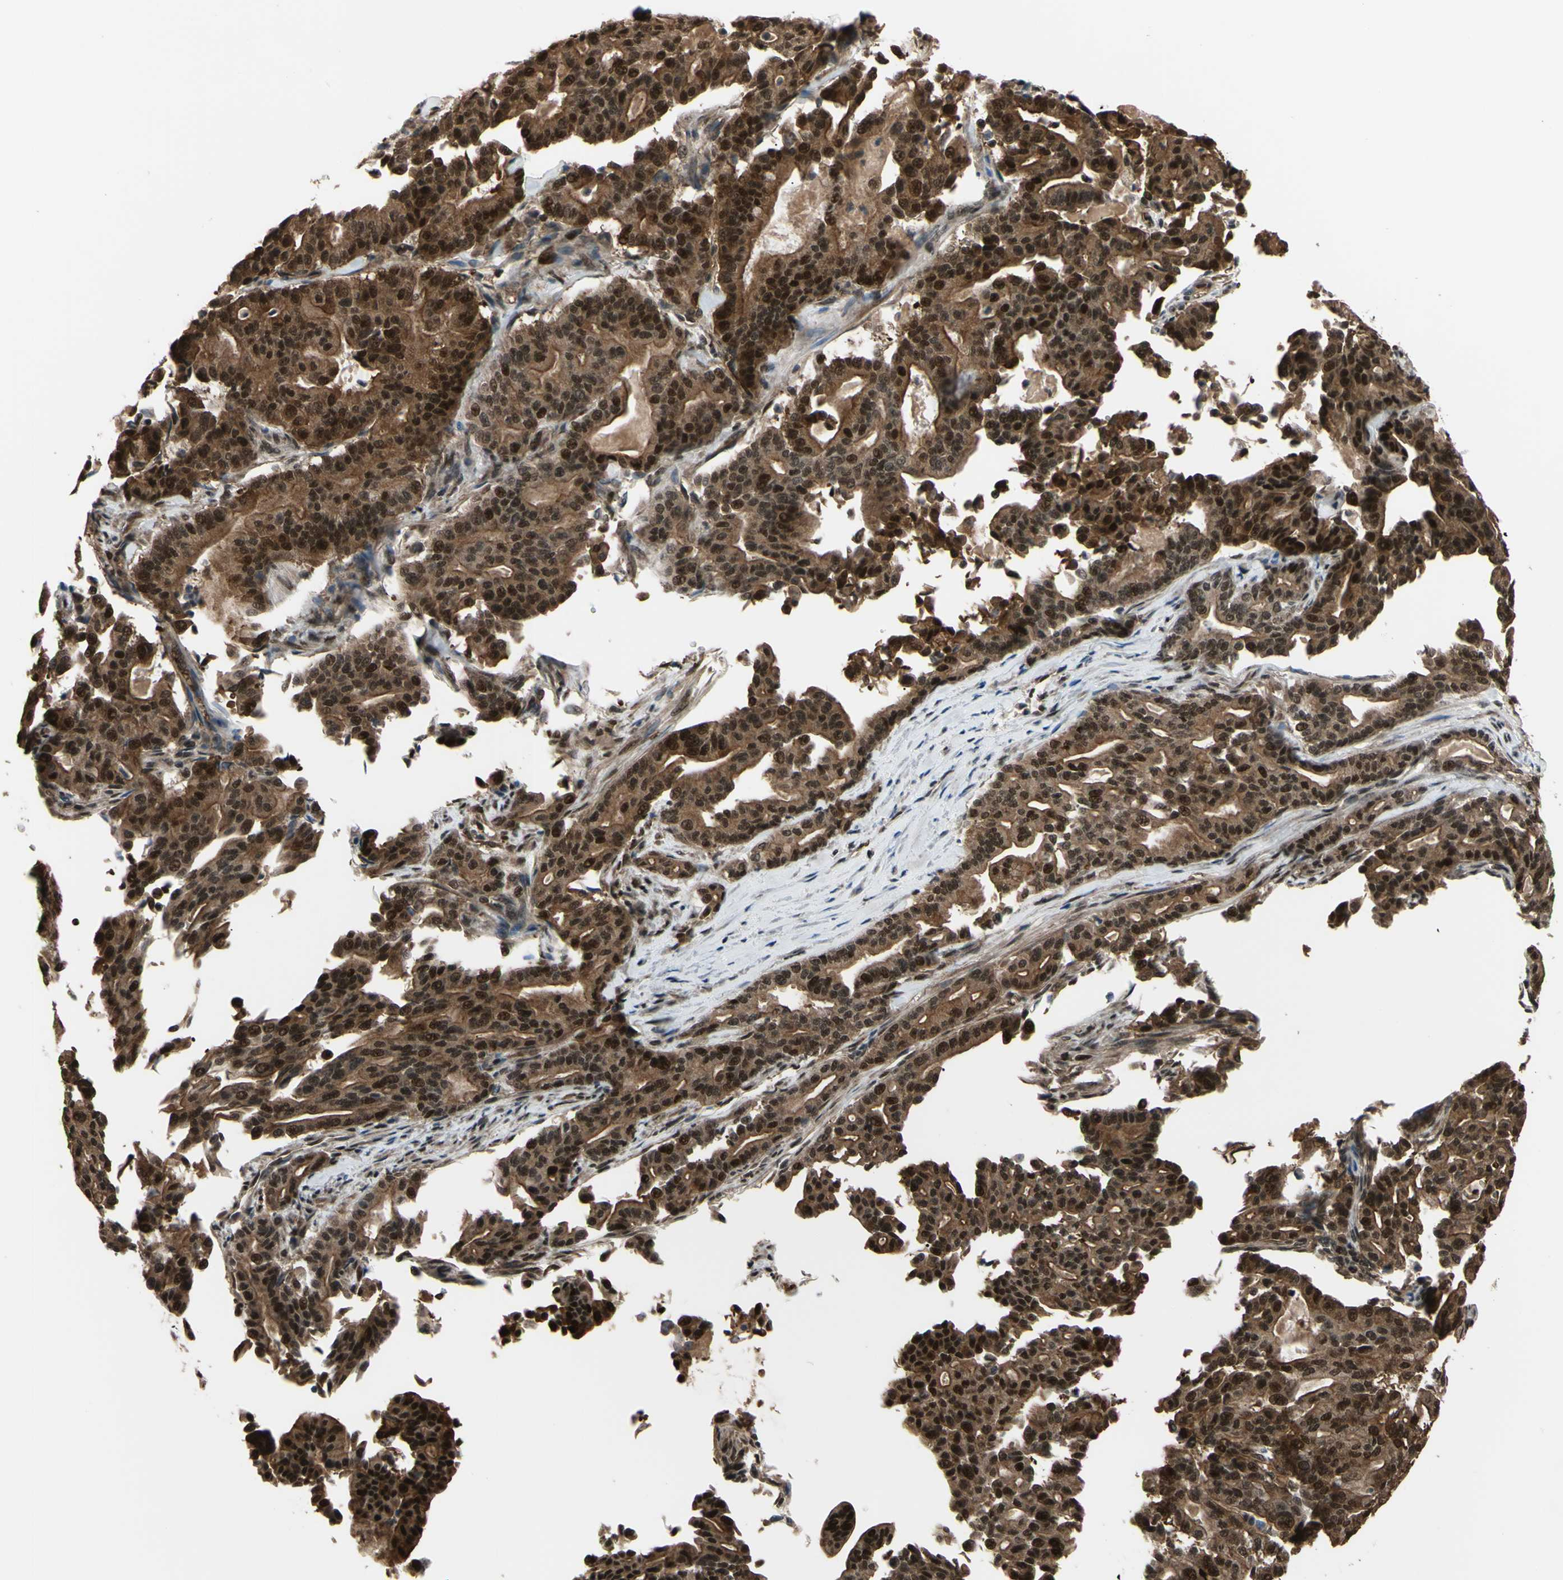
{"staining": {"intensity": "strong", "quantity": ">75%", "location": "cytoplasmic/membranous,nuclear"}, "tissue": "pancreatic cancer", "cell_type": "Tumor cells", "image_type": "cancer", "snomed": [{"axis": "morphology", "description": "Adenocarcinoma, NOS"}, {"axis": "topography", "description": "Pancreas"}], "caption": "High-magnification brightfield microscopy of pancreatic cancer (adenocarcinoma) stained with DAB (3,3'-diaminobenzidine) (brown) and counterstained with hematoxylin (blue). tumor cells exhibit strong cytoplasmic/membranous and nuclear expression is present in about>75% of cells.", "gene": "THAP12", "patient": {"sex": "male", "age": 63}}